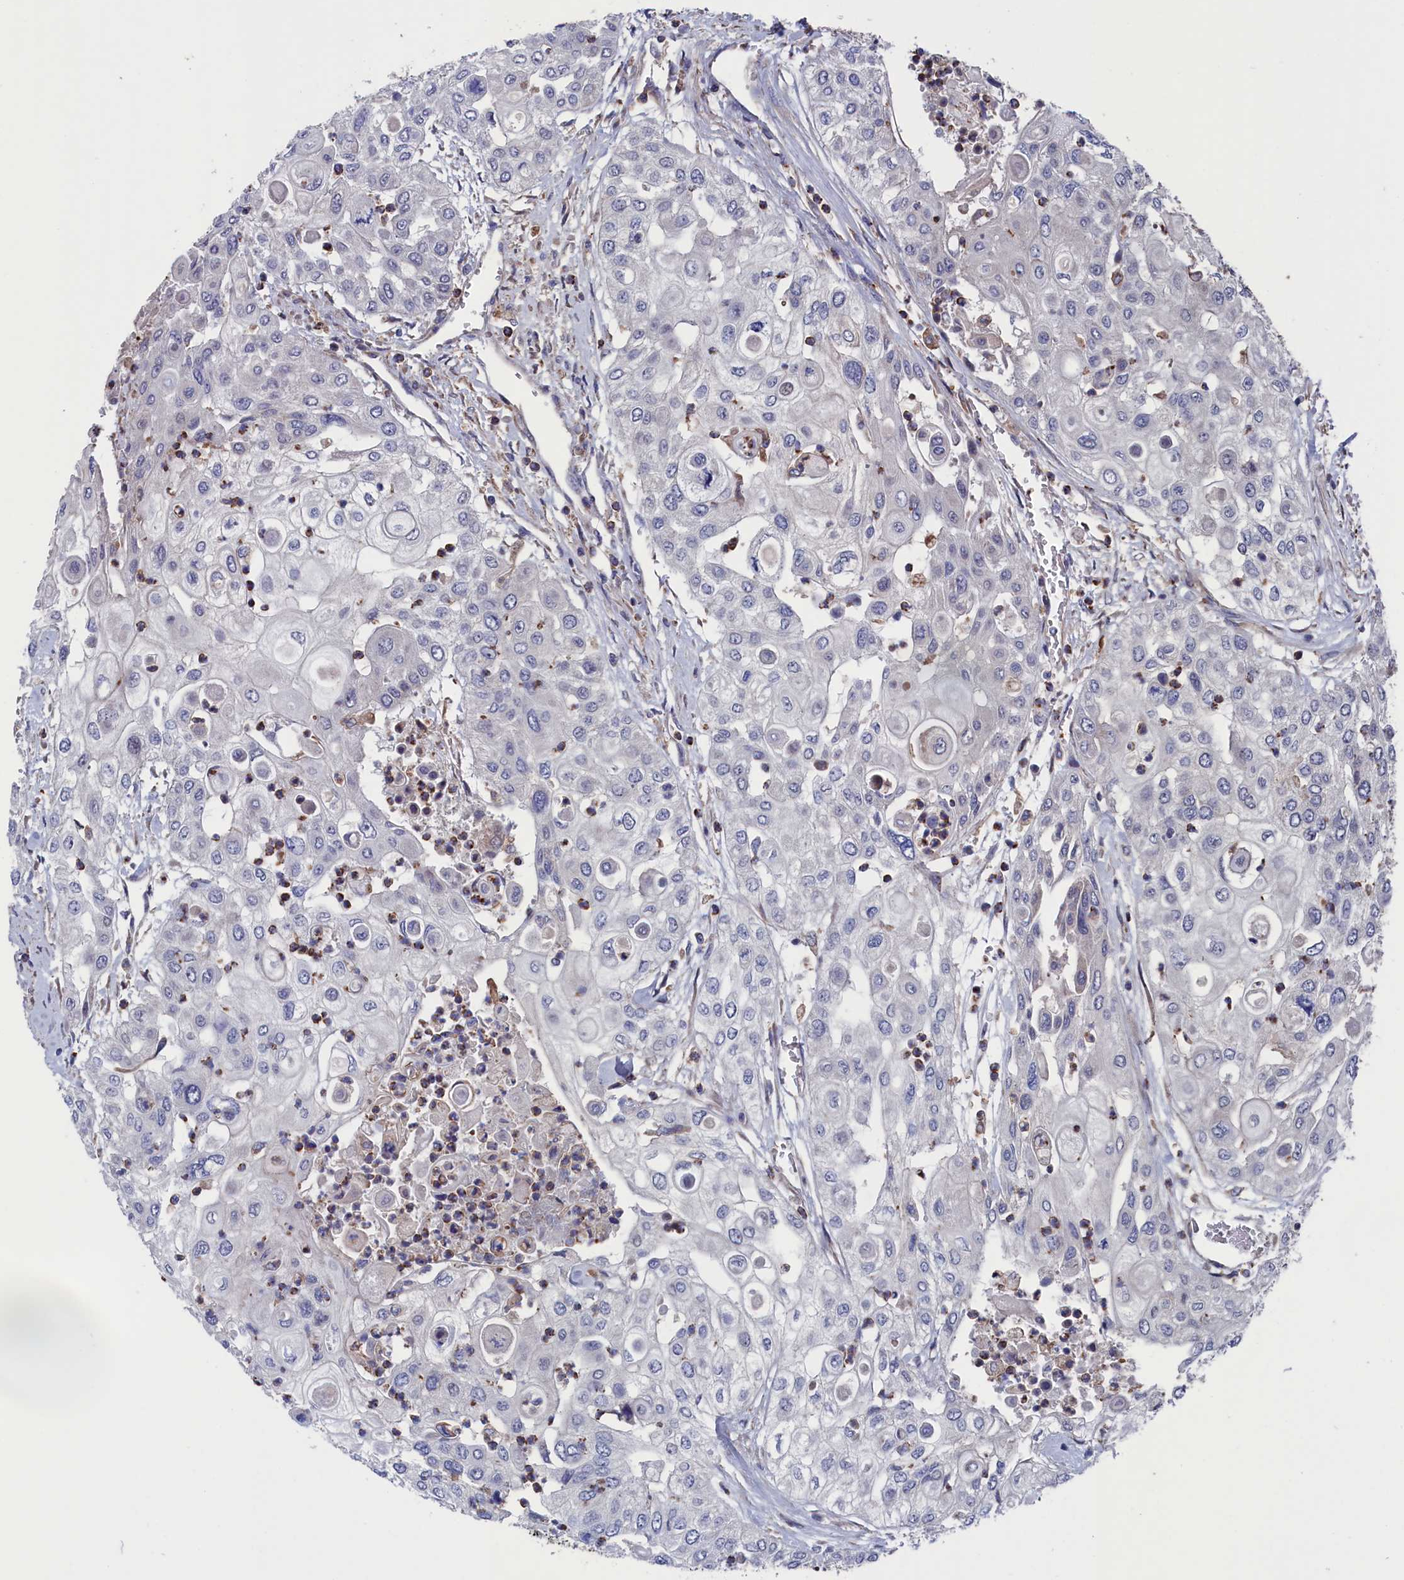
{"staining": {"intensity": "negative", "quantity": "none", "location": "none"}, "tissue": "urothelial cancer", "cell_type": "Tumor cells", "image_type": "cancer", "snomed": [{"axis": "morphology", "description": "Urothelial carcinoma, High grade"}, {"axis": "topography", "description": "Urinary bladder"}], "caption": "IHC of urothelial cancer reveals no expression in tumor cells.", "gene": "SPATA13", "patient": {"sex": "female", "age": 79}}